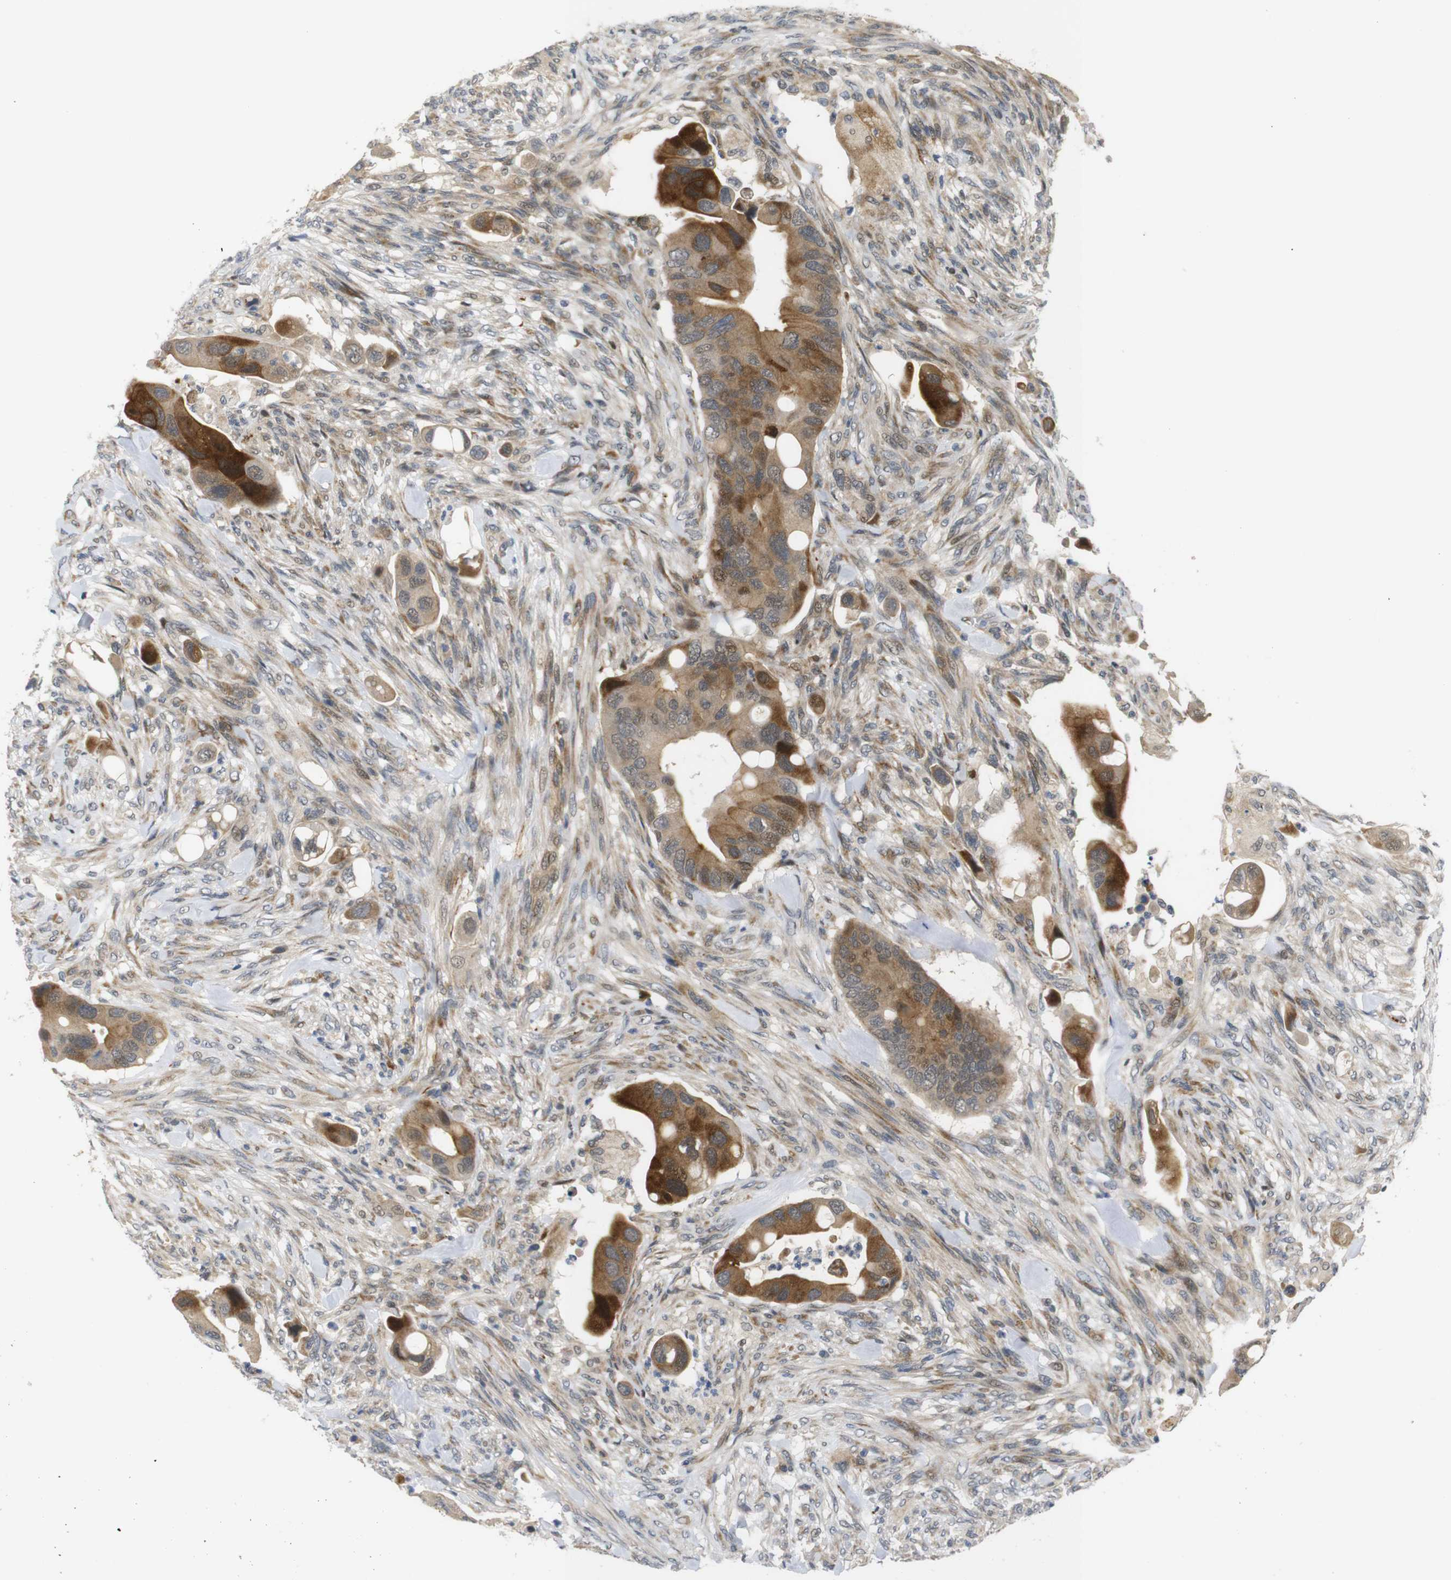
{"staining": {"intensity": "moderate", "quantity": ">75%", "location": "cytoplasmic/membranous"}, "tissue": "colorectal cancer", "cell_type": "Tumor cells", "image_type": "cancer", "snomed": [{"axis": "morphology", "description": "Adenocarcinoma, NOS"}, {"axis": "topography", "description": "Rectum"}], "caption": "Tumor cells show medium levels of moderate cytoplasmic/membranous expression in about >75% of cells in human adenocarcinoma (colorectal).", "gene": "SYDE1", "patient": {"sex": "female", "age": 57}}